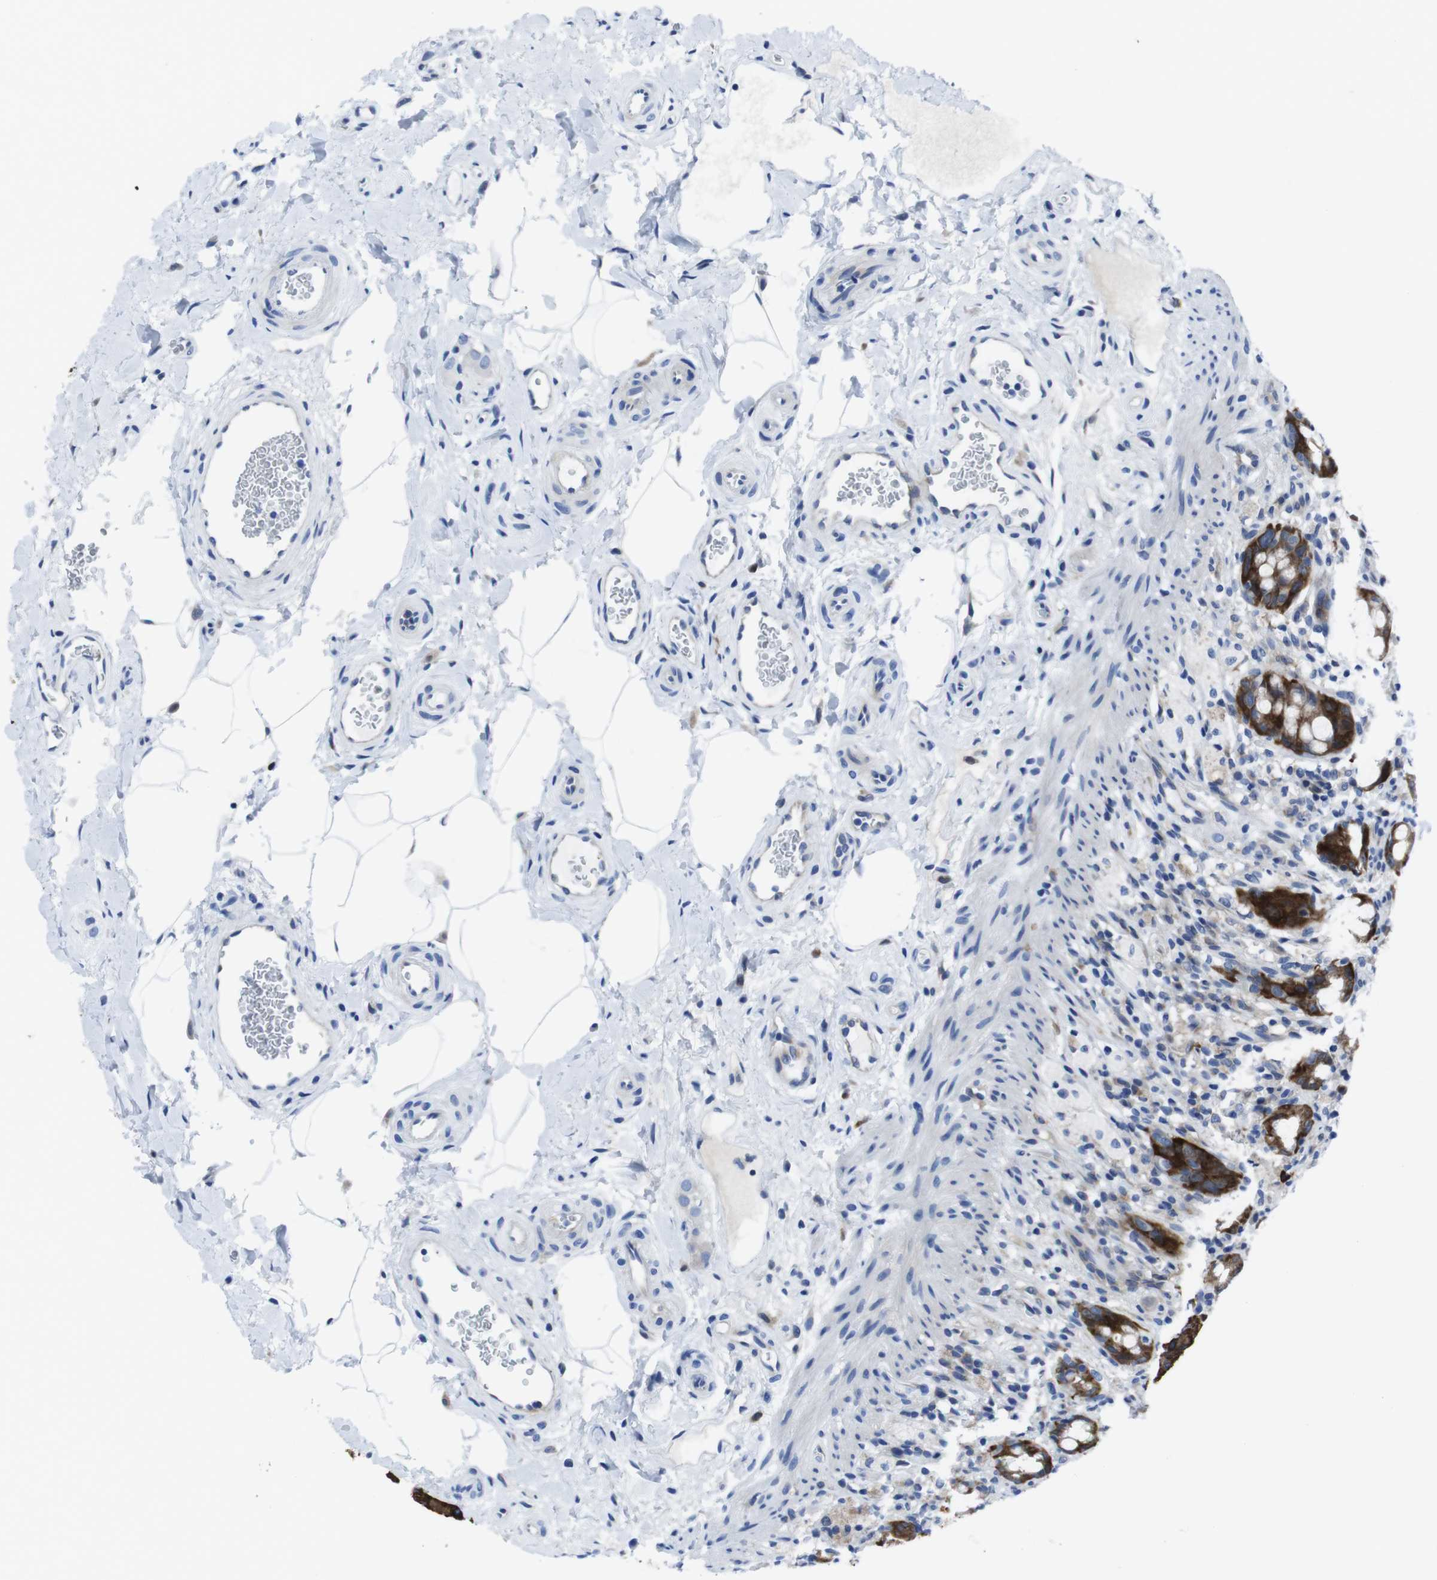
{"staining": {"intensity": "strong", "quantity": ">75%", "location": "cytoplasmic/membranous"}, "tissue": "rectum", "cell_type": "Glandular cells", "image_type": "normal", "snomed": [{"axis": "morphology", "description": "Normal tissue, NOS"}, {"axis": "topography", "description": "Rectum"}], "caption": "An immunohistochemistry (IHC) micrograph of normal tissue is shown. Protein staining in brown highlights strong cytoplasmic/membranous positivity in rectum within glandular cells.", "gene": "EIF4A1", "patient": {"sex": "male", "age": 44}}